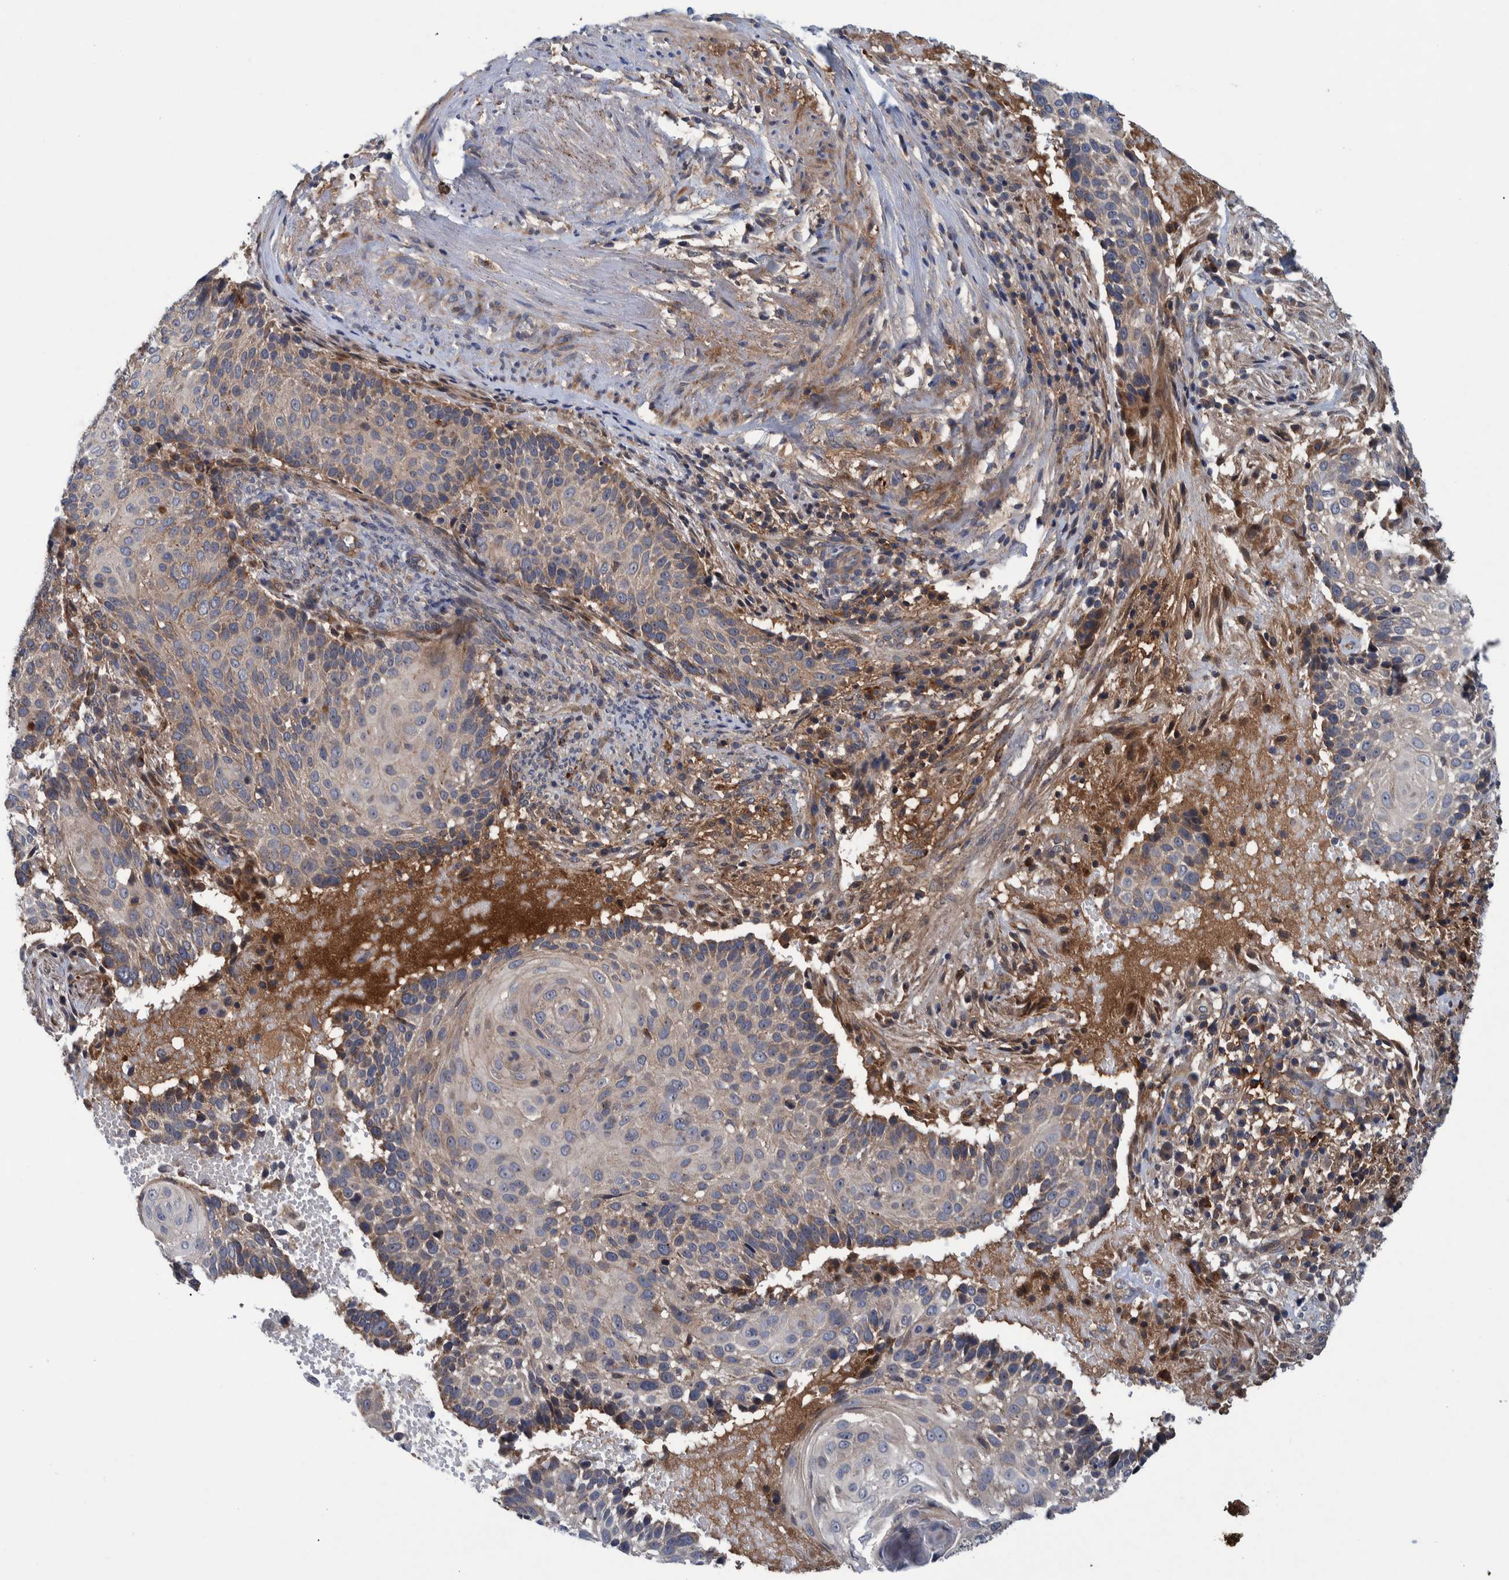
{"staining": {"intensity": "weak", "quantity": "25%-75%", "location": "cytoplasmic/membranous"}, "tissue": "cervical cancer", "cell_type": "Tumor cells", "image_type": "cancer", "snomed": [{"axis": "morphology", "description": "Squamous cell carcinoma, NOS"}, {"axis": "topography", "description": "Cervix"}], "caption": "Immunohistochemistry (DAB (3,3'-diaminobenzidine)) staining of cervical squamous cell carcinoma displays weak cytoplasmic/membranous protein positivity in about 25%-75% of tumor cells.", "gene": "ITIH3", "patient": {"sex": "female", "age": 74}}